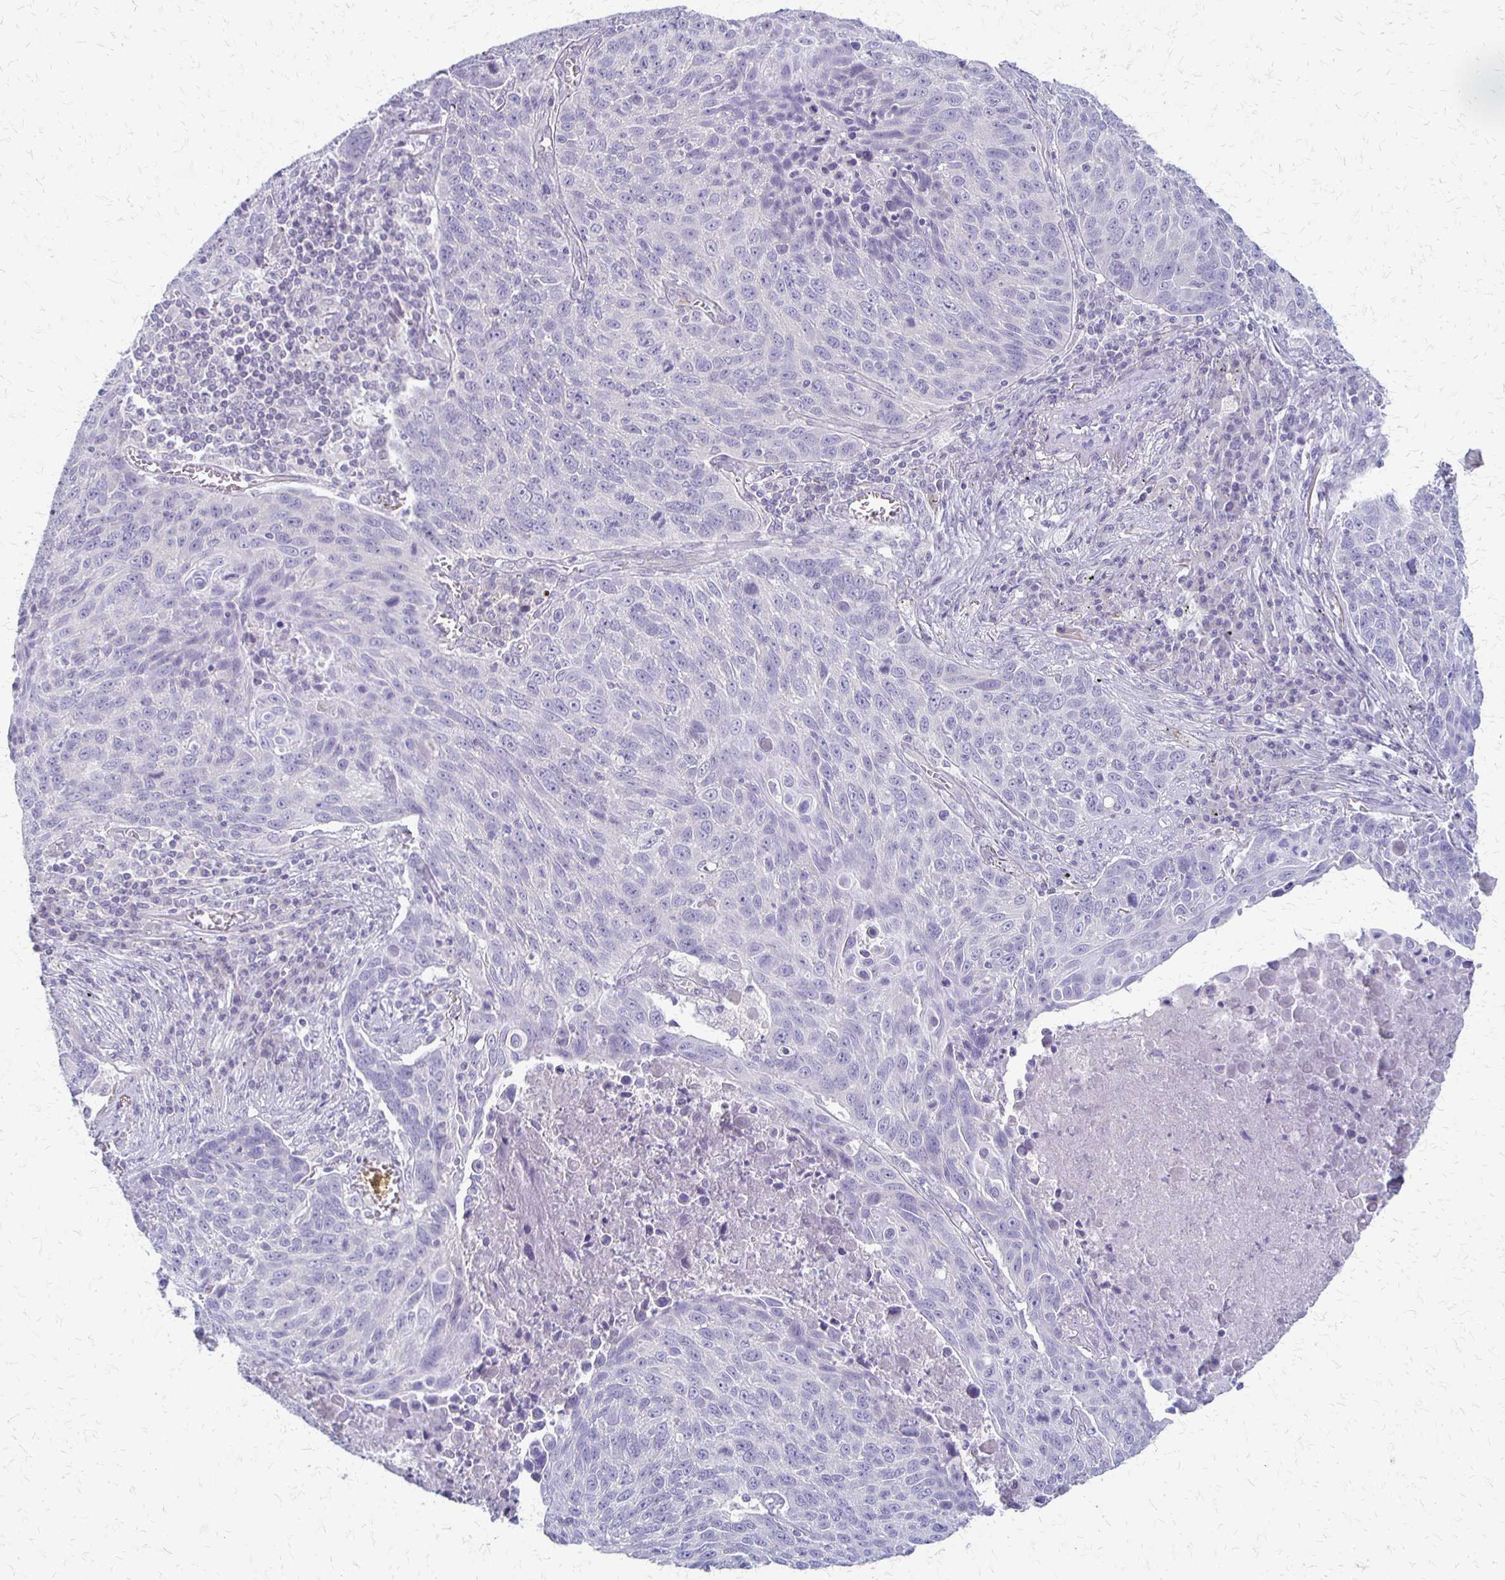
{"staining": {"intensity": "negative", "quantity": "none", "location": "none"}, "tissue": "lung cancer", "cell_type": "Tumor cells", "image_type": "cancer", "snomed": [{"axis": "morphology", "description": "Squamous cell carcinoma, NOS"}, {"axis": "topography", "description": "Lung"}], "caption": "Tumor cells show no significant expression in lung squamous cell carcinoma.", "gene": "RHOC", "patient": {"sex": "male", "age": 78}}